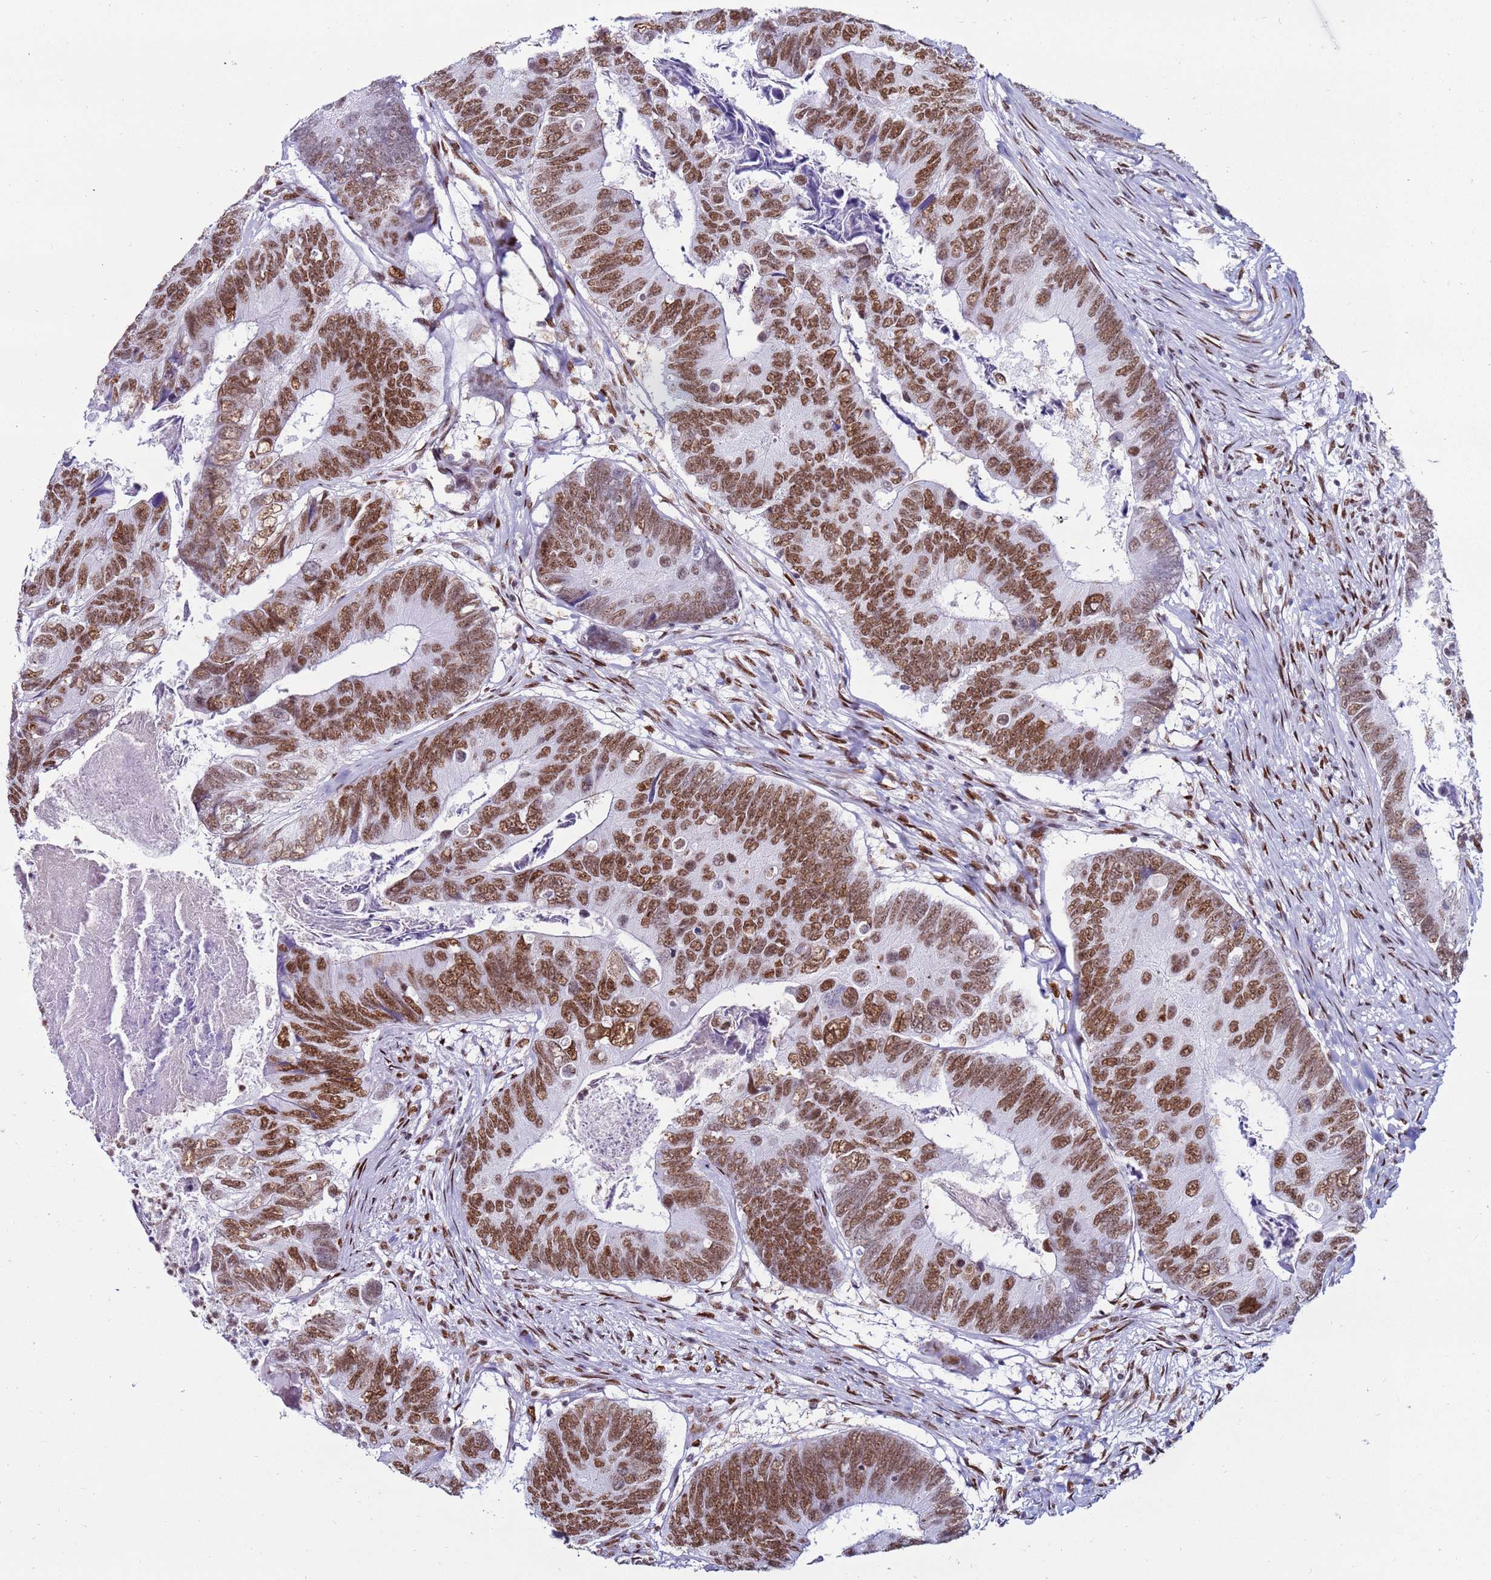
{"staining": {"intensity": "strong", "quantity": ">75%", "location": "nuclear"}, "tissue": "colorectal cancer", "cell_type": "Tumor cells", "image_type": "cancer", "snomed": [{"axis": "morphology", "description": "Adenocarcinoma, NOS"}, {"axis": "topography", "description": "Colon"}], "caption": "IHC (DAB) staining of colorectal adenocarcinoma shows strong nuclear protein expression in about >75% of tumor cells.", "gene": "KPNA4", "patient": {"sex": "female", "age": 67}}